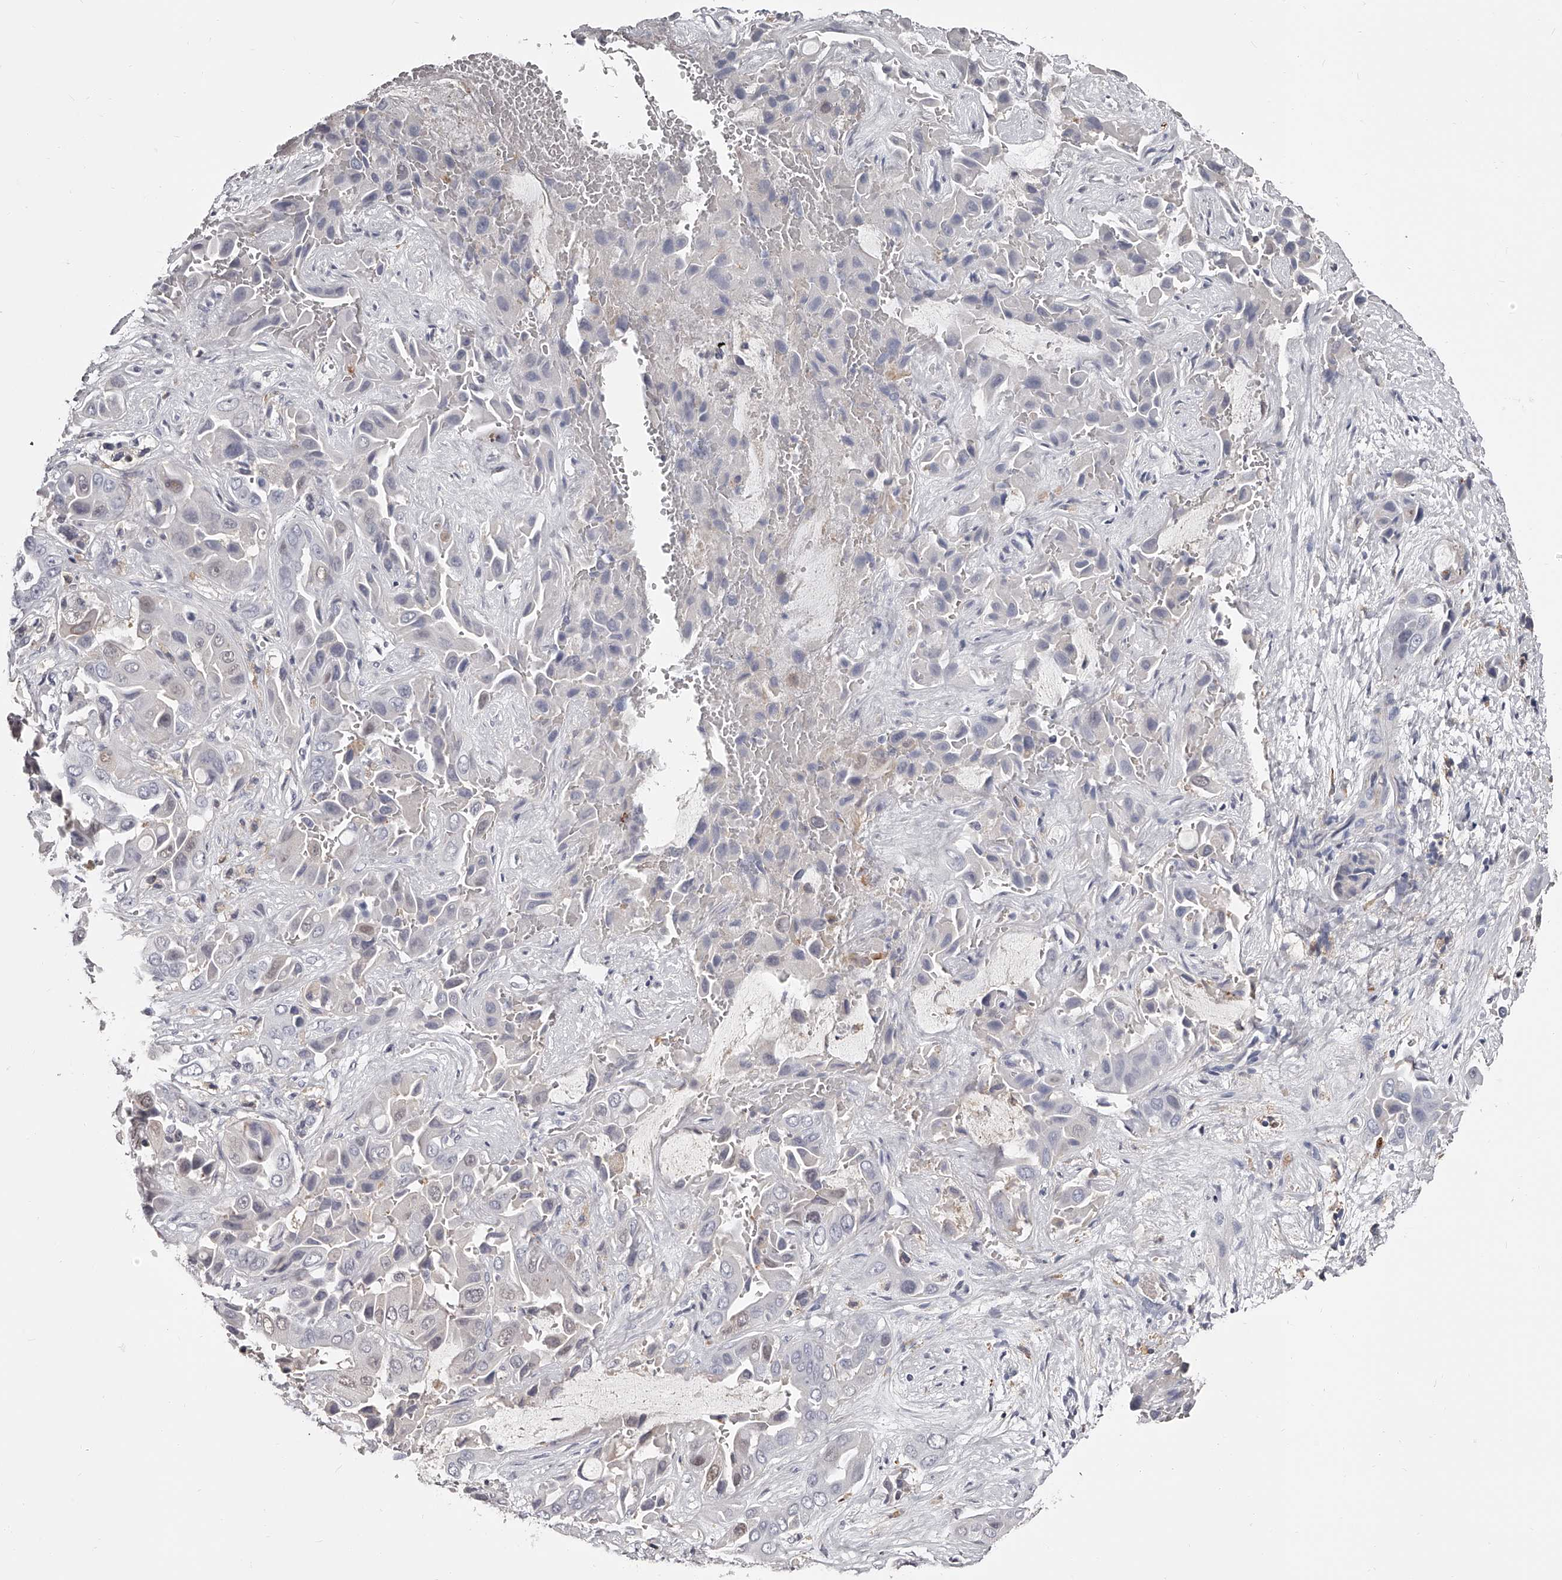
{"staining": {"intensity": "negative", "quantity": "none", "location": "none"}, "tissue": "liver cancer", "cell_type": "Tumor cells", "image_type": "cancer", "snomed": [{"axis": "morphology", "description": "Cholangiocarcinoma"}, {"axis": "topography", "description": "Liver"}], "caption": "Liver cholangiocarcinoma was stained to show a protein in brown. There is no significant staining in tumor cells.", "gene": "PACSIN1", "patient": {"sex": "female", "age": 52}}